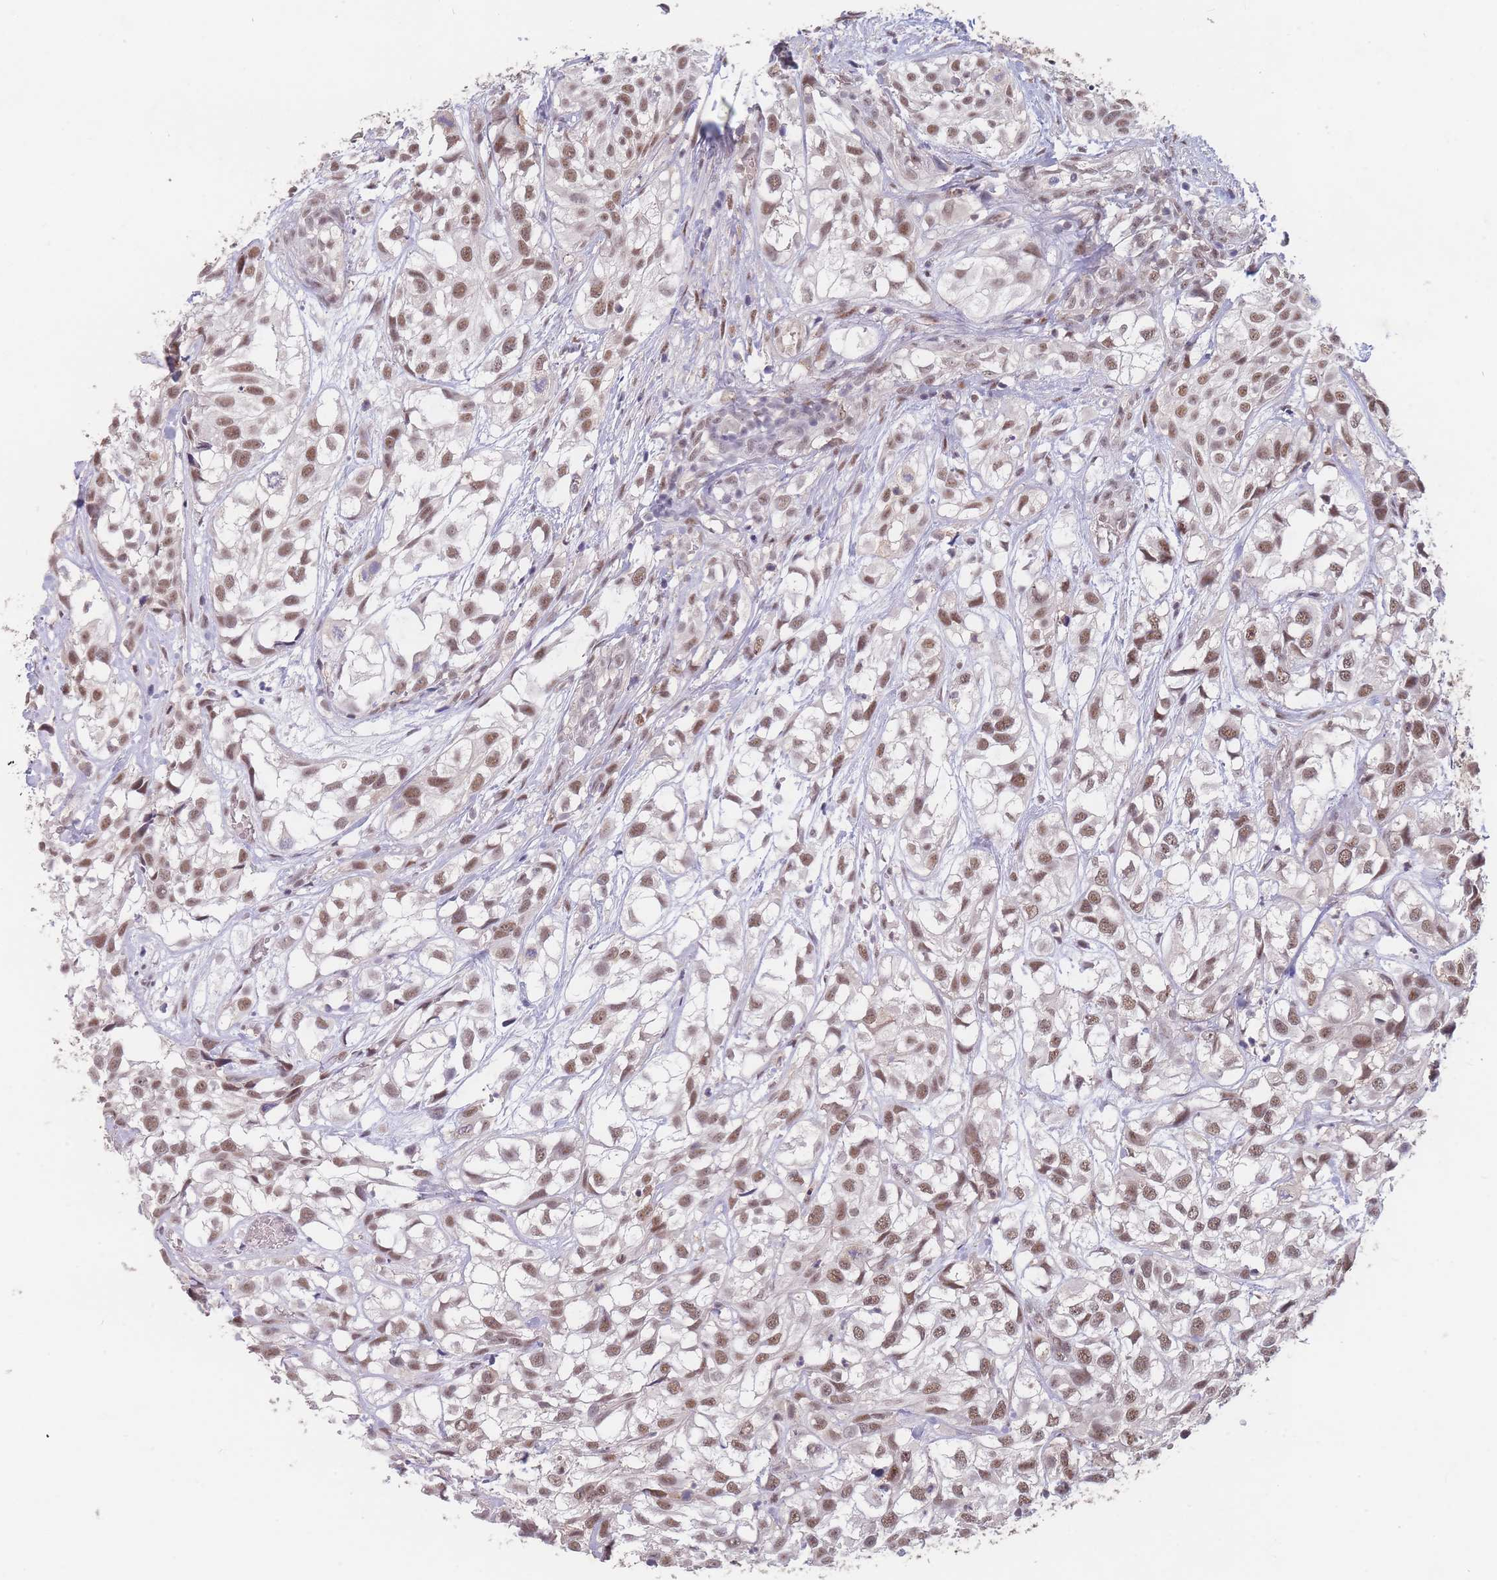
{"staining": {"intensity": "moderate", "quantity": ">75%", "location": "nuclear"}, "tissue": "urothelial cancer", "cell_type": "Tumor cells", "image_type": "cancer", "snomed": [{"axis": "morphology", "description": "Urothelial carcinoma, High grade"}, {"axis": "topography", "description": "Urinary bladder"}], "caption": "A high-resolution image shows immunohistochemistry staining of urothelial cancer, which reveals moderate nuclear expression in about >75% of tumor cells. The protein of interest is stained brown, and the nuclei are stained in blue (DAB (3,3'-diaminobenzidine) IHC with brightfield microscopy, high magnification).", "gene": "SNRPA1", "patient": {"sex": "male", "age": 56}}